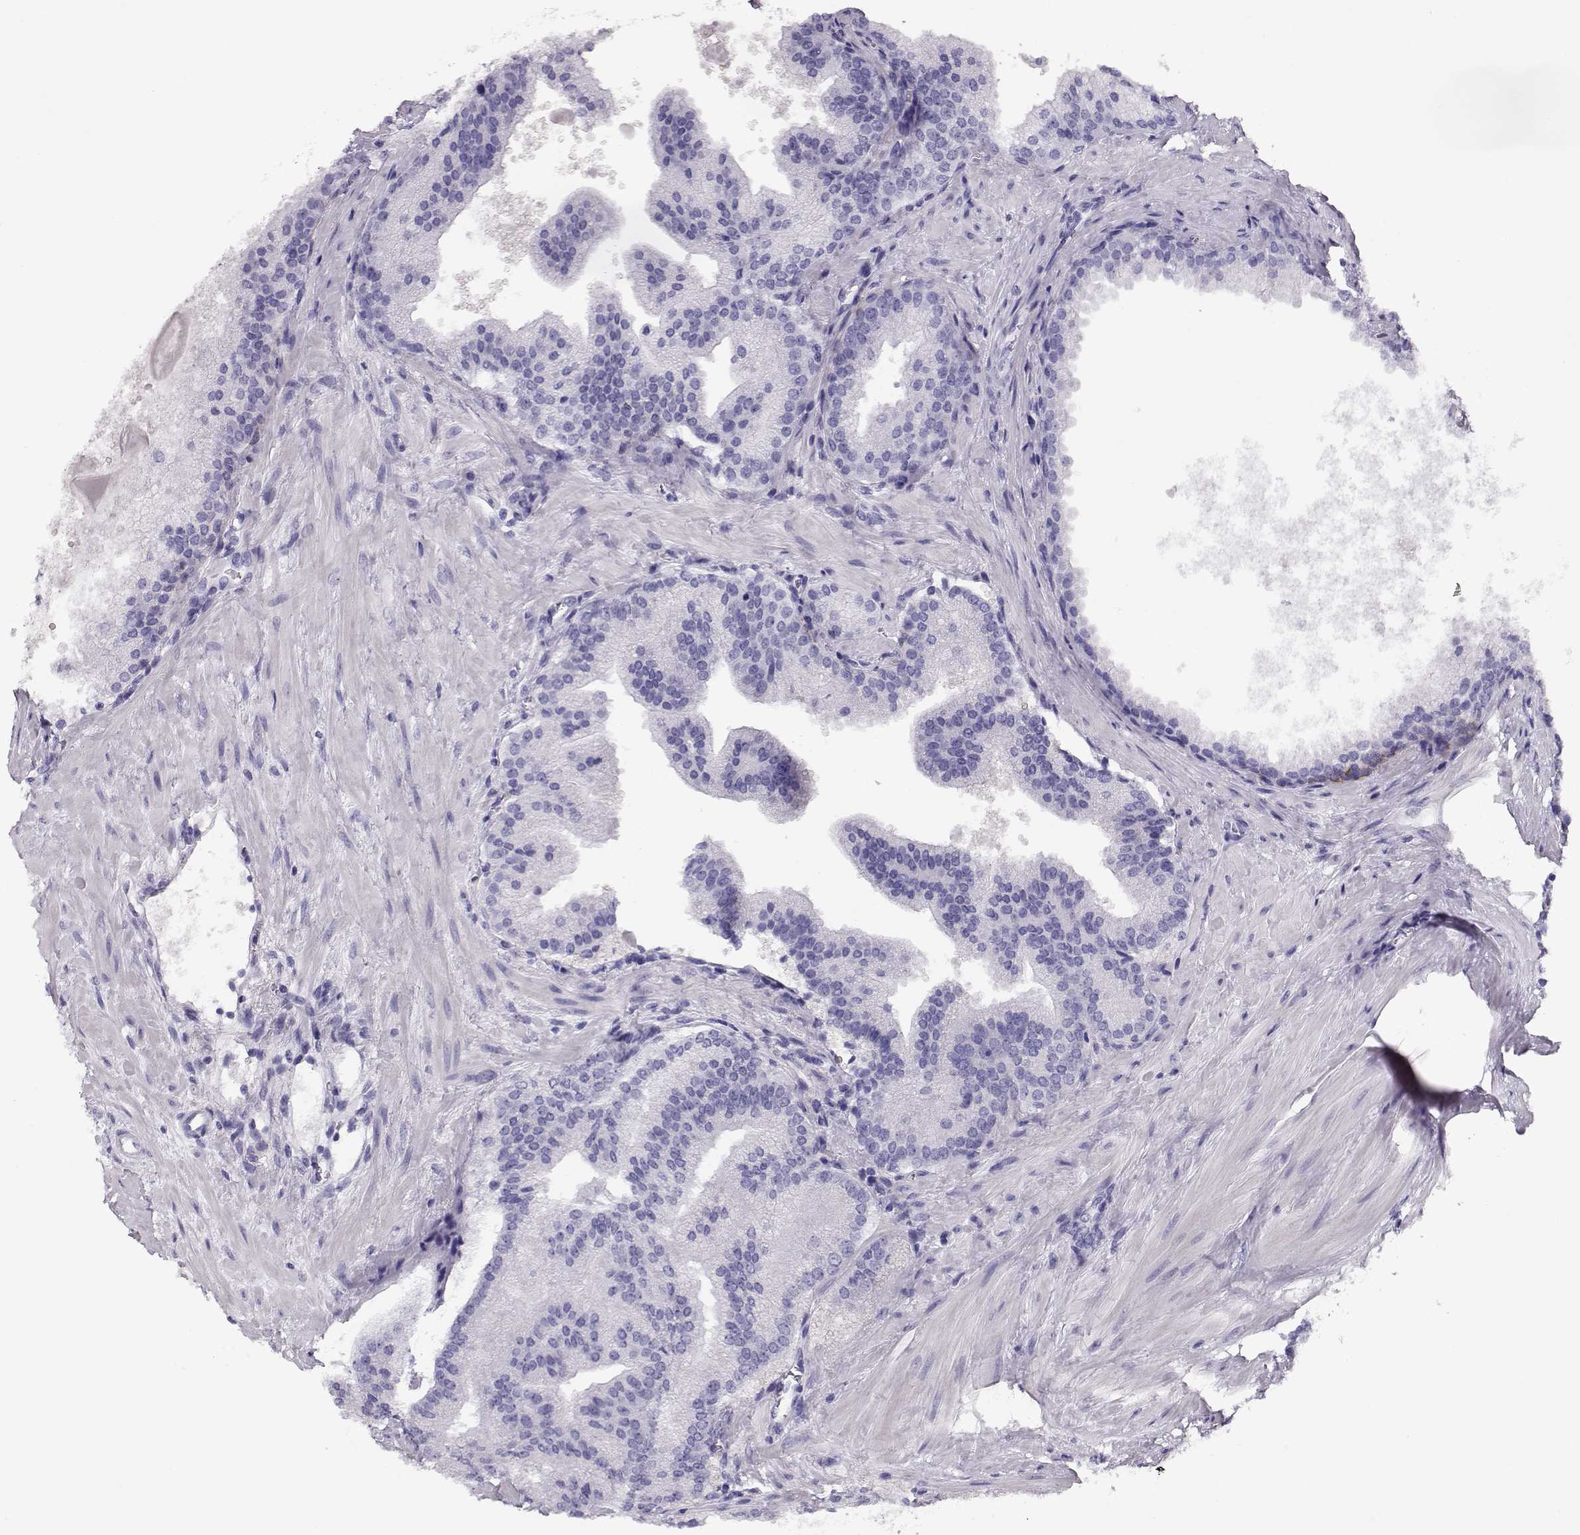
{"staining": {"intensity": "negative", "quantity": "none", "location": "none"}, "tissue": "prostate cancer", "cell_type": "Tumor cells", "image_type": "cancer", "snomed": [{"axis": "morphology", "description": "Adenocarcinoma, Low grade"}, {"axis": "topography", "description": "Prostate"}], "caption": "This is an immunohistochemistry histopathology image of human prostate cancer (adenocarcinoma (low-grade)). There is no expression in tumor cells.", "gene": "CRX", "patient": {"sex": "male", "age": 56}}